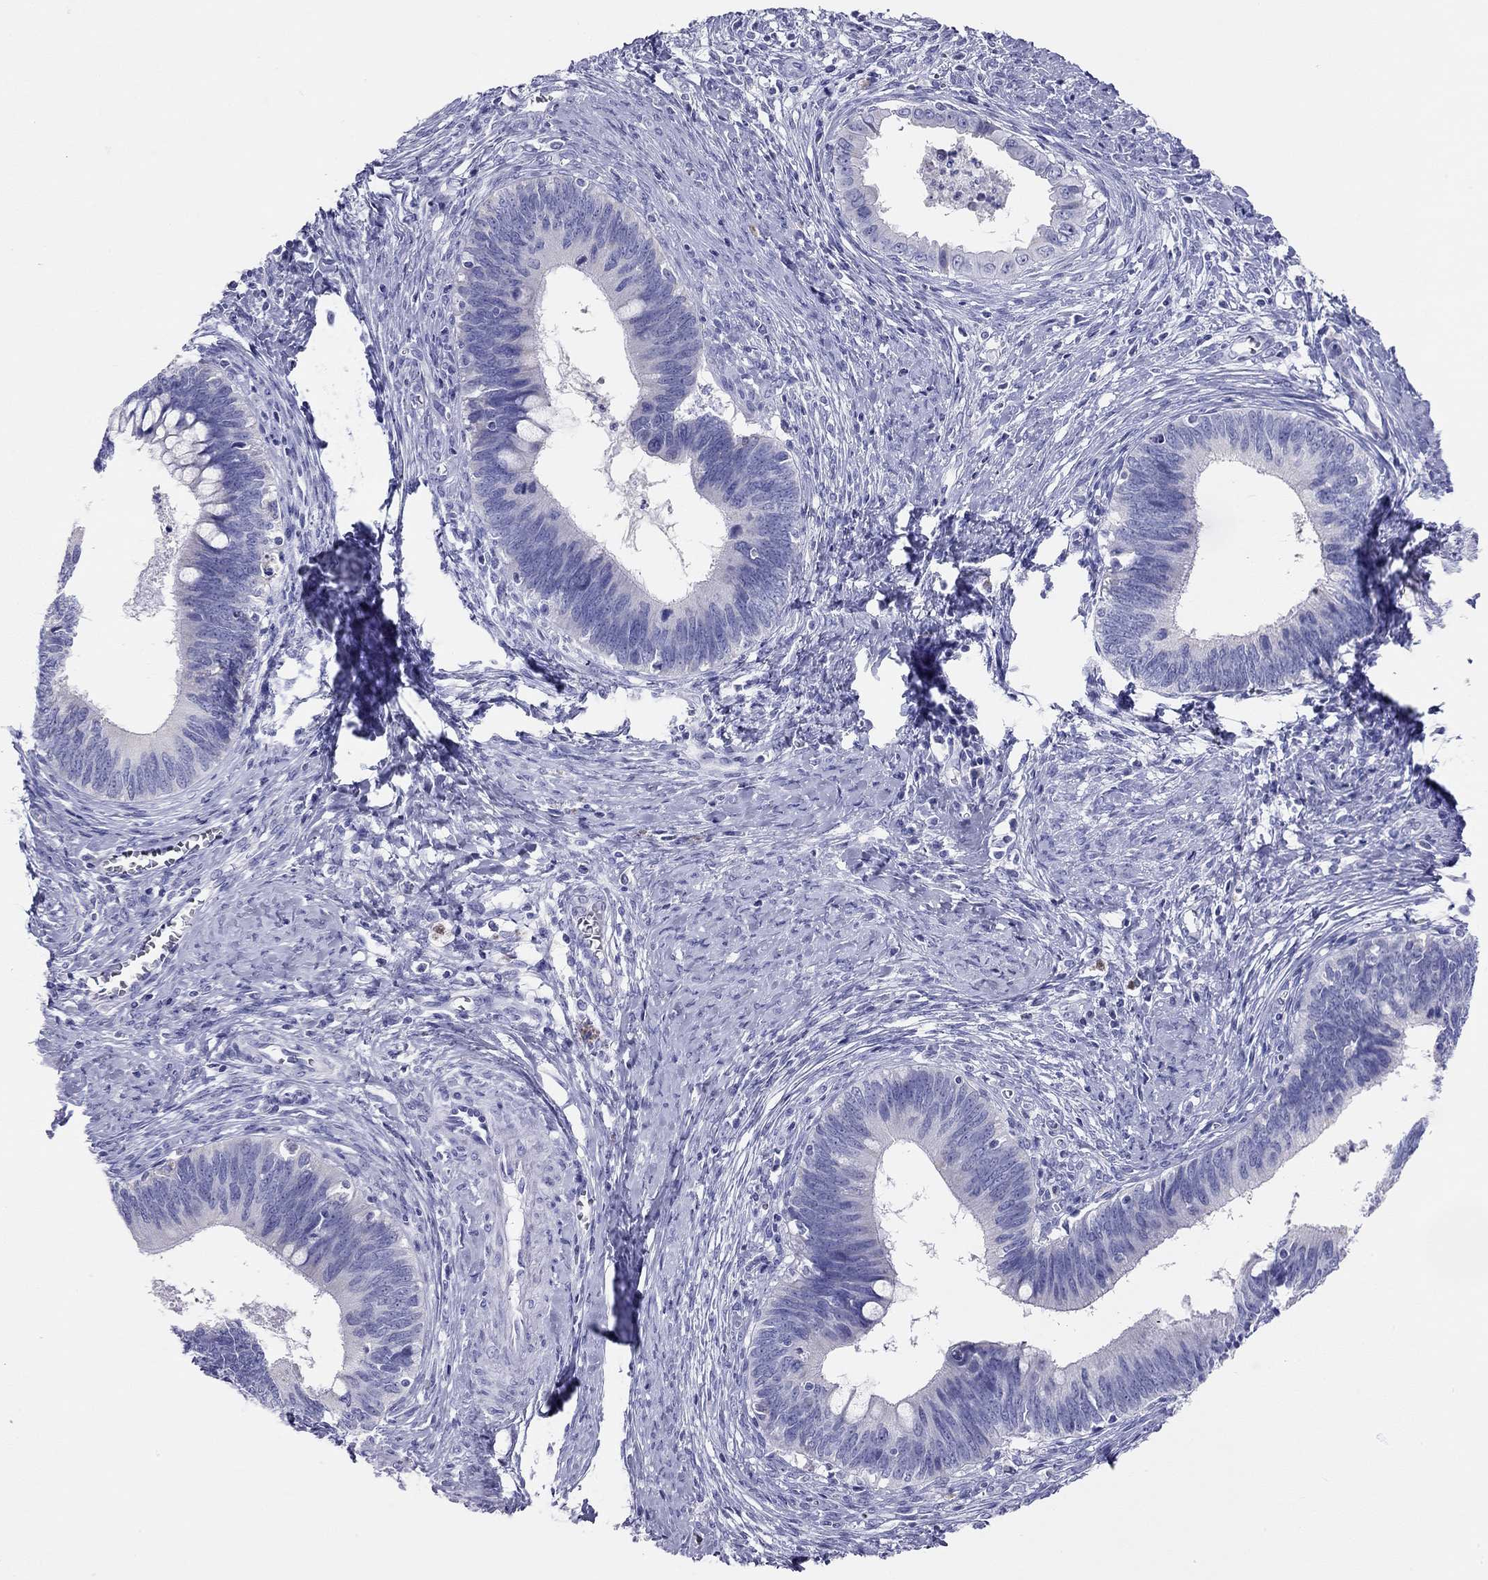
{"staining": {"intensity": "negative", "quantity": "none", "location": "none"}, "tissue": "cervical cancer", "cell_type": "Tumor cells", "image_type": "cancer", "snomed": [{"axis": "morphology", "description": "Adenocarcinoma, NOS"}, {"axis": "topography", "description": "Cervix"}], "caption": "DAB immunohistochemical staining of cervical cancer (adenocarcinoma) displays no significant positivity in tumor cells.", "gene": "DPY19L2", "patient": {"sex": "female", "age": 42}}